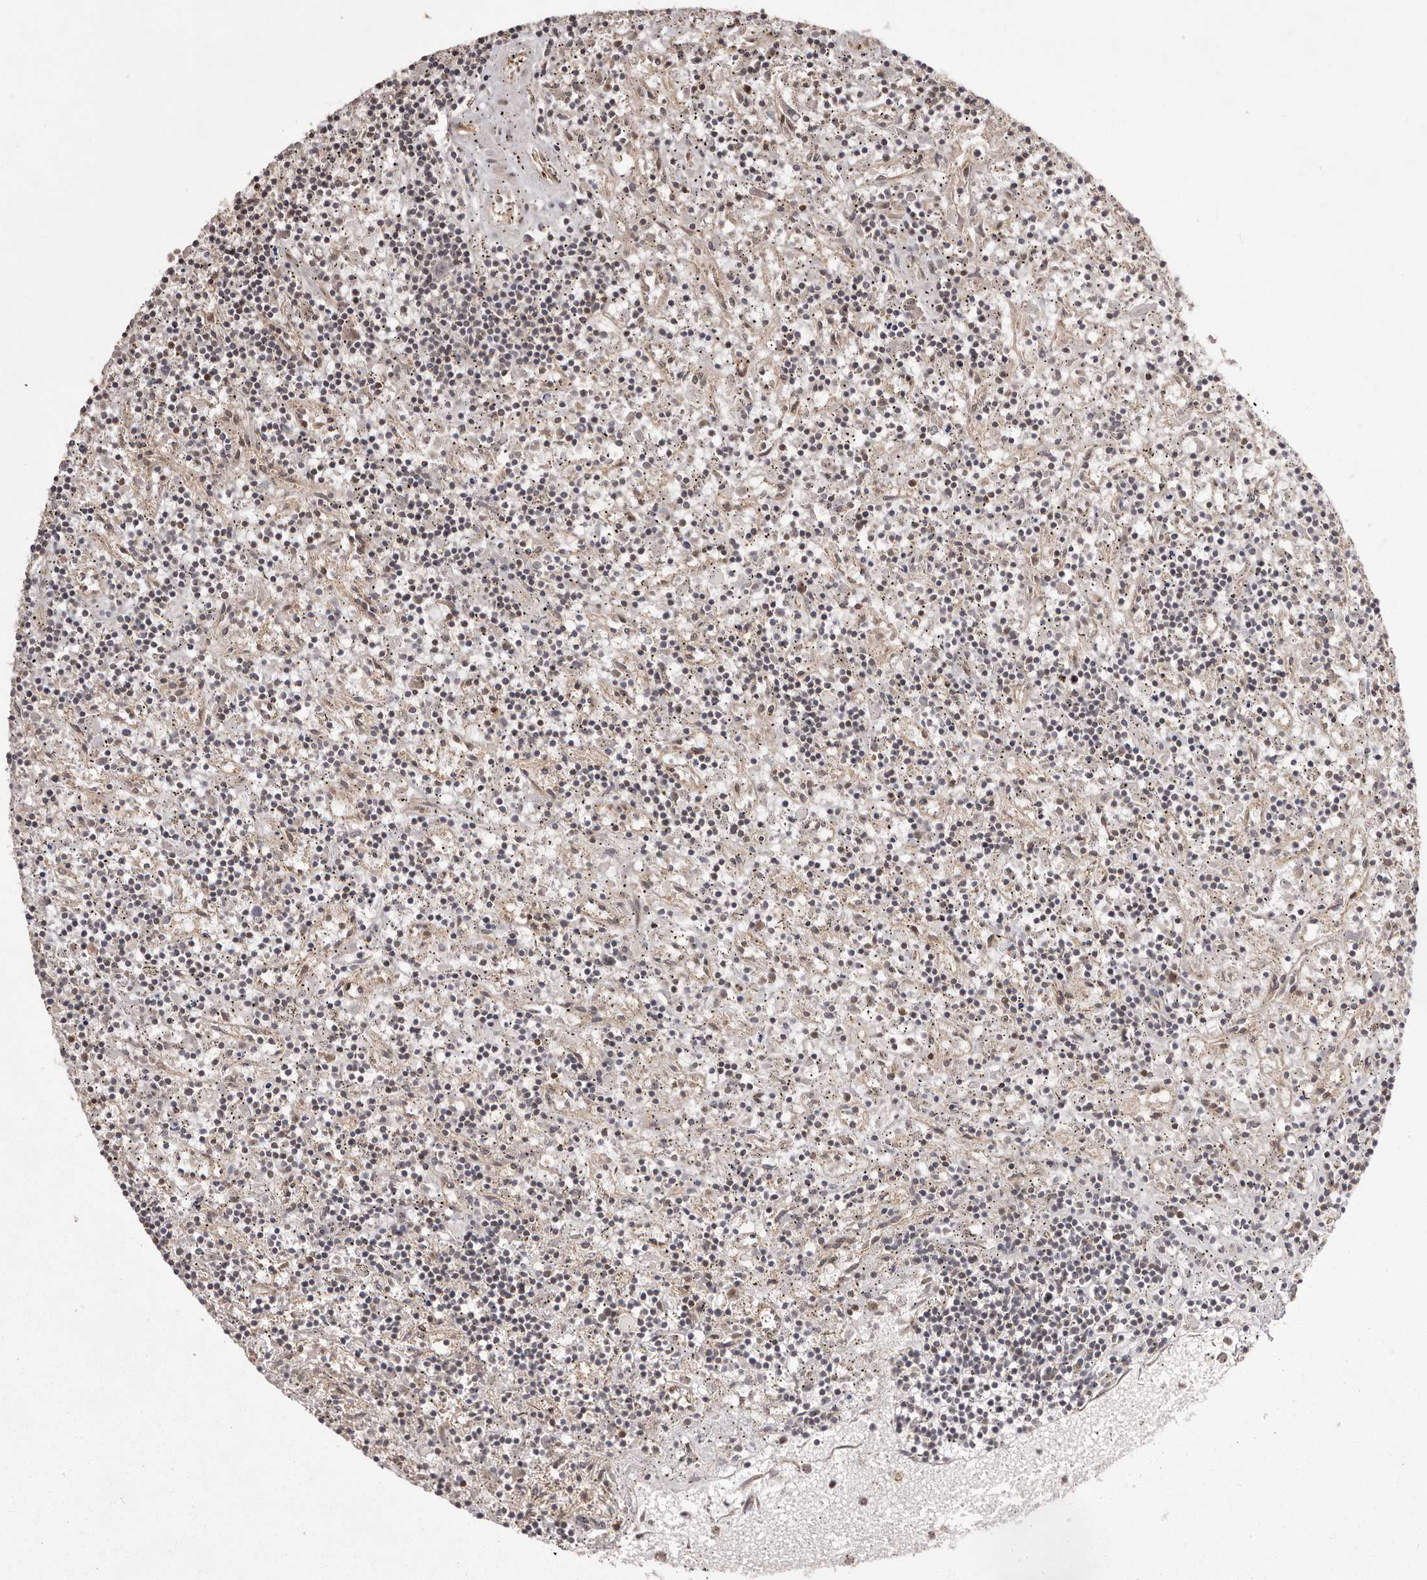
{"staining": {"intensity": "negative", "quantity": "none", "location": "none"}, "tissue": "lymphoma", "cell_type": "Tumor cells", "image_type": "cancer", "snomed": [{"axis": "morphology", "description": "Malignant lymphoma, non-Hodgkin's type, Low grade"}, {"axis": "topography", "description": "Spleen"}], "caption": "High power microscopy image of an immunohistochemistry (IHC) photomicrograph of low-grade malignant lymphoma, non-Hodgkin's type, revealing no significant staining in tumor cells.", "gene": "NFKBIA", "patient": {"sex": "male", "age": 76}}